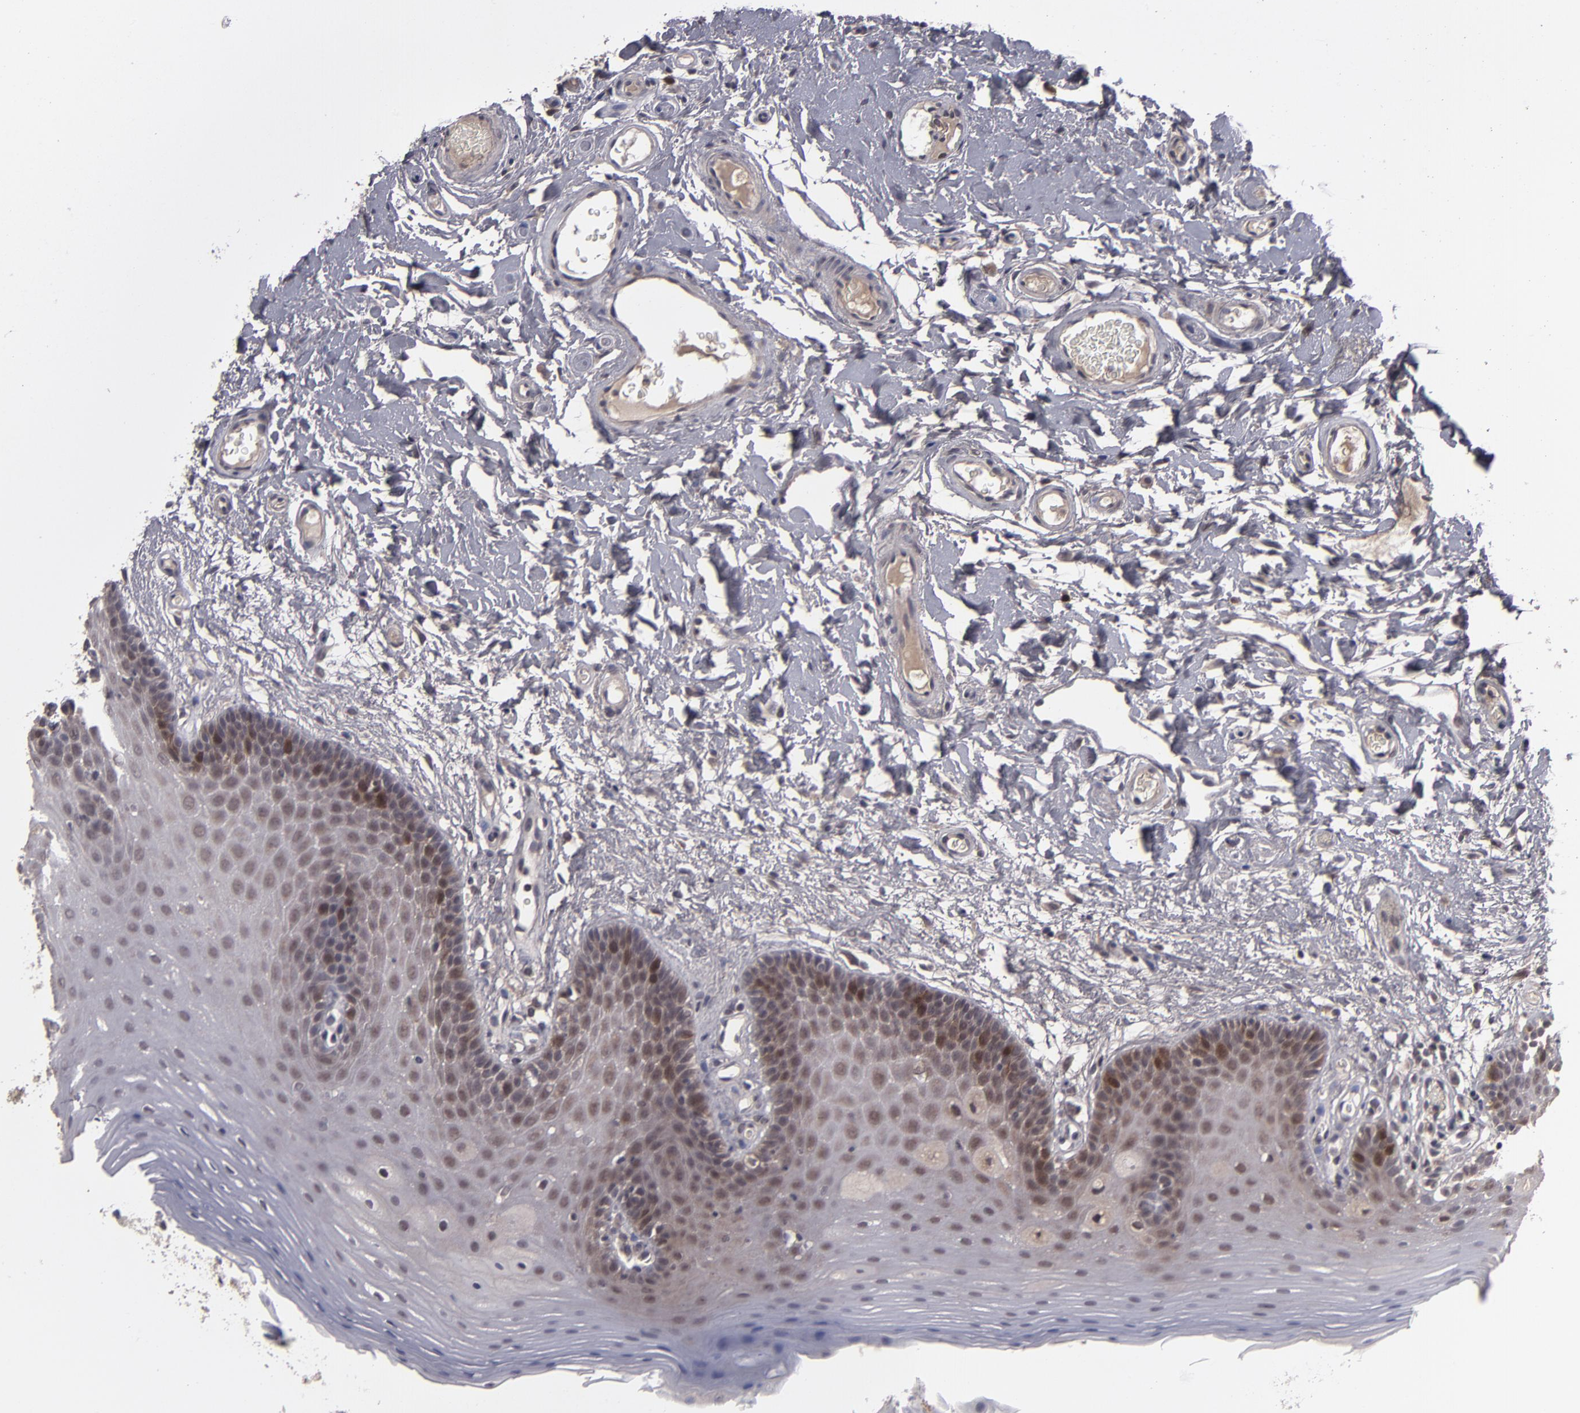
{"staining": {"intensity": "moderate", "quantity": "25%-75%", "location": "cytoplasmic/membranous"}, "tissue": "oral mucosa", "cell_type": "Squamous epithelial cells", "image_type": "normal", "snomed": [{"axis": "morphology", "description": "Normal tissue, NOS"}, {"axis": "morphology", "description": "Squamous cell carcinoma, NOS"}, {"axis": "topography", "description": "Skeletal muscle"}, {"axis": "topography", "description": "Oral tissue"}, {"axis": "topography", "description": "Head-Neck"}], "caption": "DAB (3,3'-diaminobenzidine) immunohistochemical staining of benign human oral mucosa reveals moderate cytoplasmic/membranous protein positivity in approximately 25%-75% of squamous epithelial cells. The staining is performed using DAB brown chromogen to label protein expression. The nuclei are counter-stained blue using hematoxylin.", "gene": "TYMS", "patient": {"sex": "male", "age": 71}}